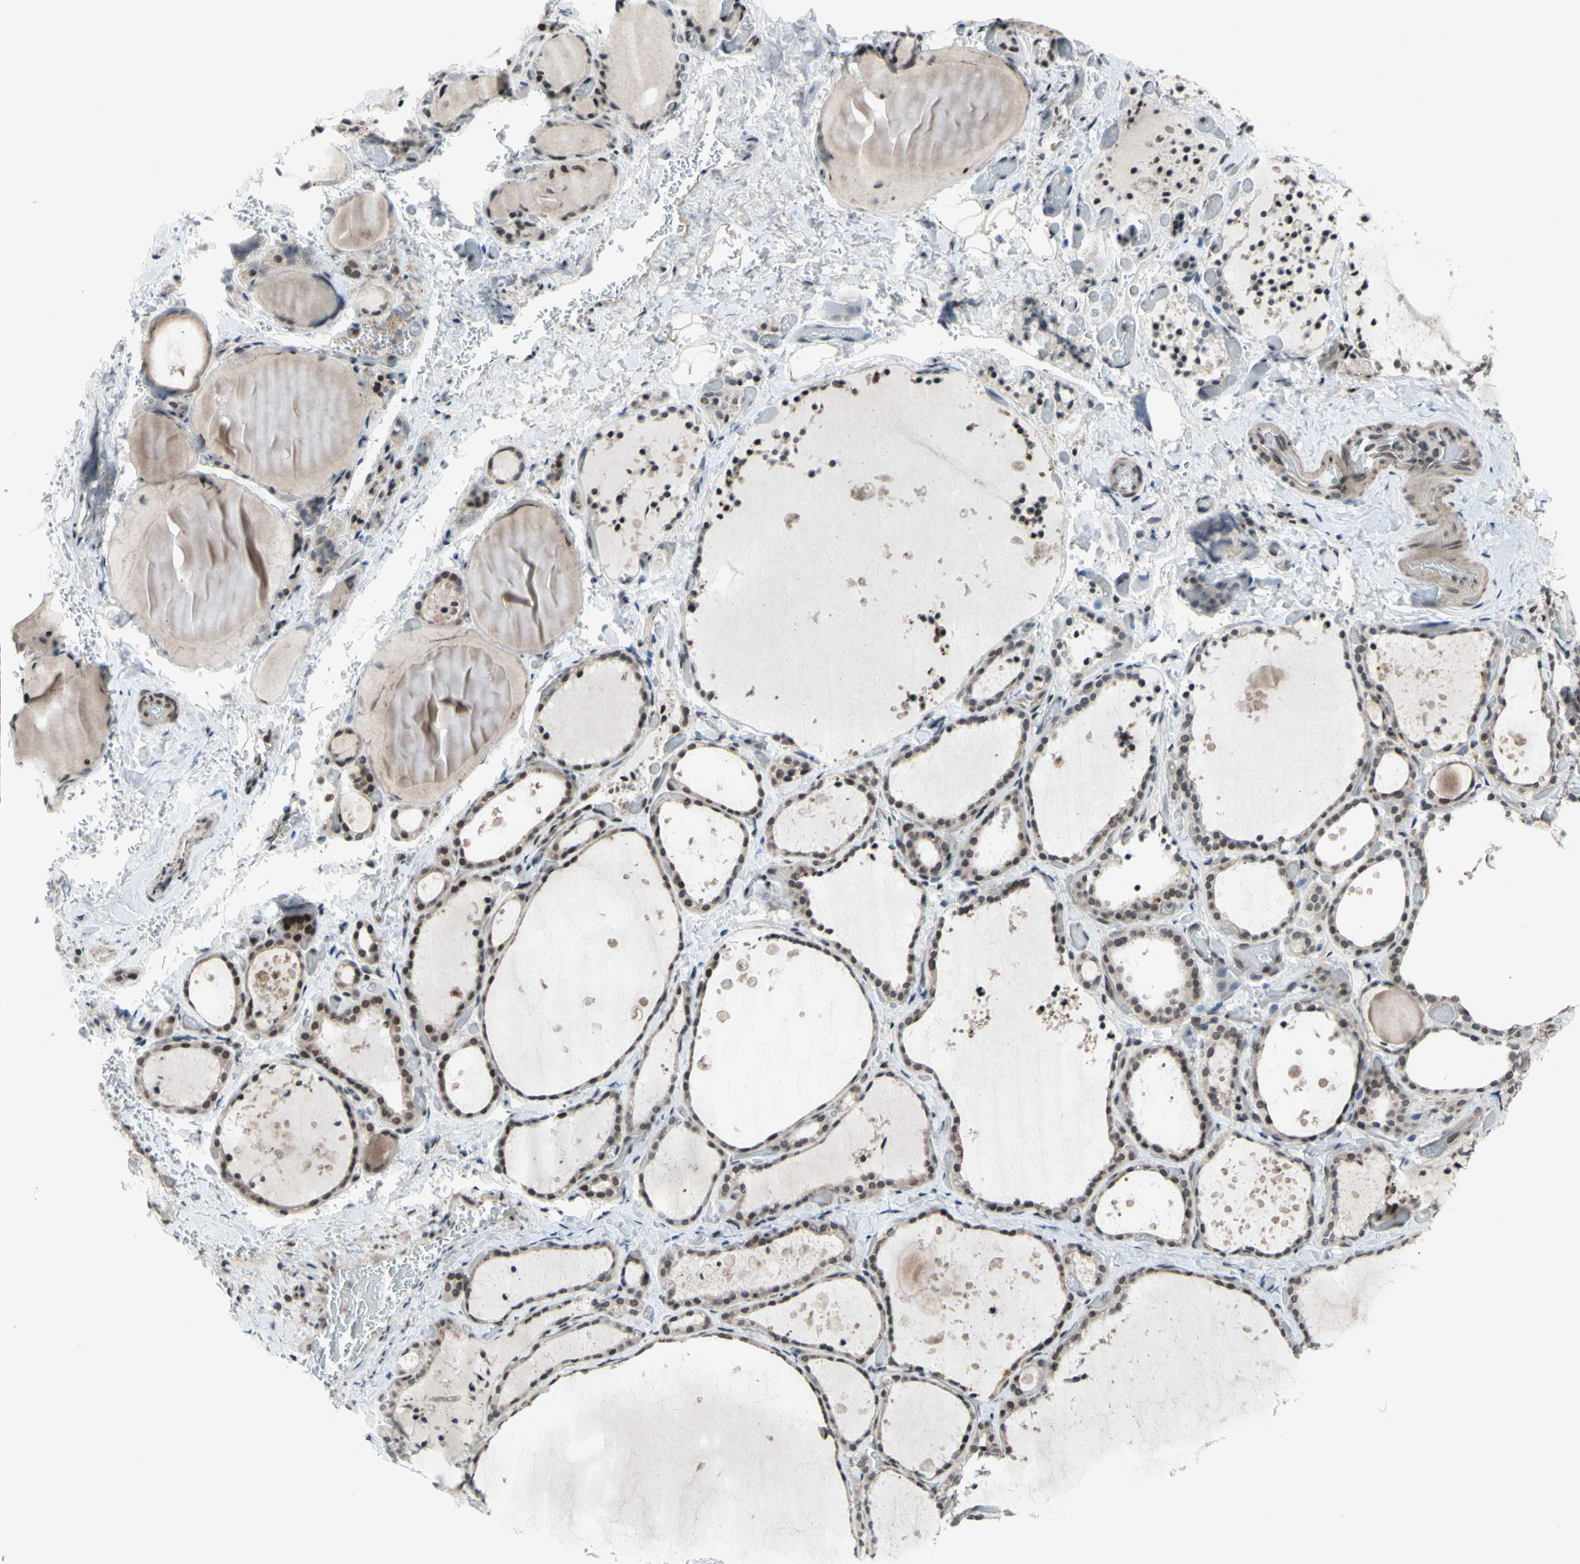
{"staining": {"intensity": "strong", "quantity": "25%-75%", "location": "nuclear"}, "tissue": "thyroid gland", "cell_type": "Glandular cells", "image_type": "normal", "snomed": [{"axis": "morphology", "description": "Normal tissue, NOS"}, {"axis": "topography", "description": "Thyroid gland"}], "caption": "The histopathology image shows staining of unremarkable thyroid gland, revealing strong nuclear protein staining (brown color) within glandular cells.", "gene": "XPO1", "patient": {"sex": "female", "age": 44}}